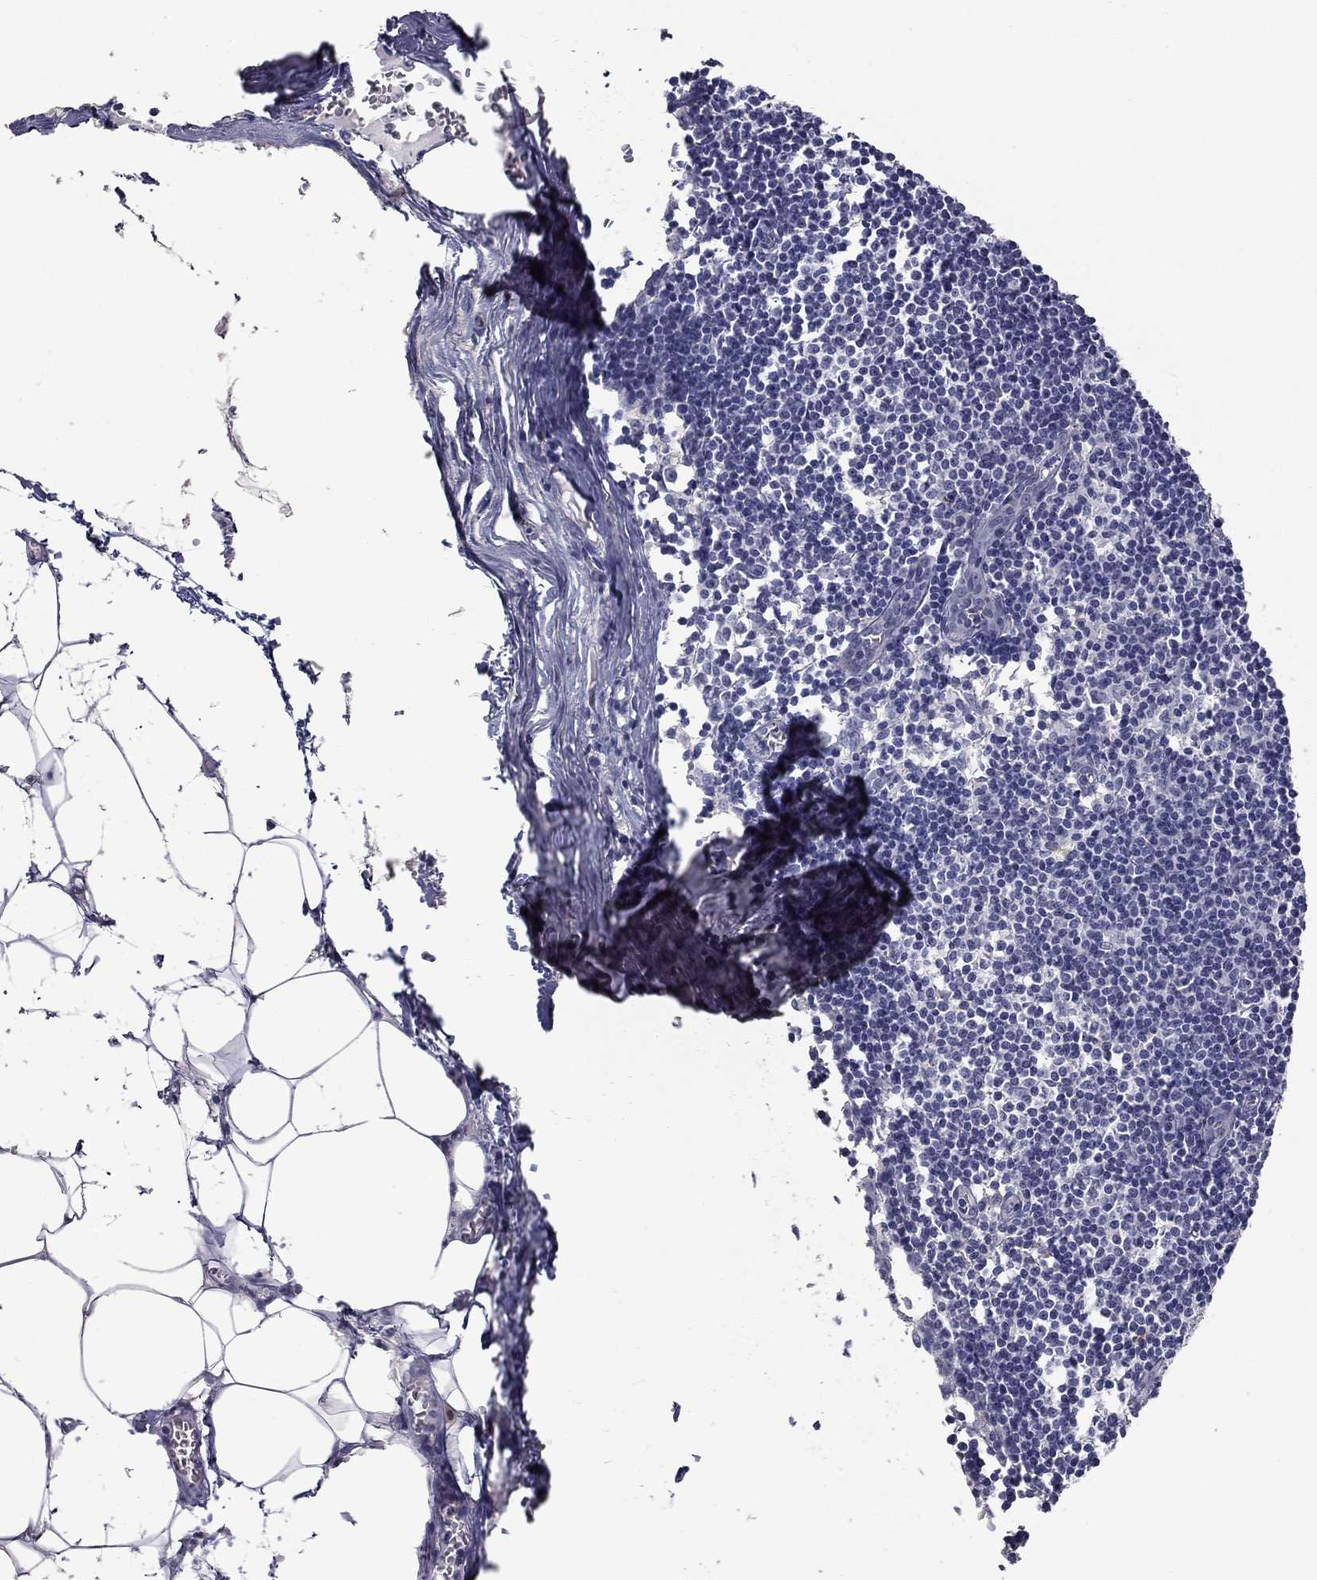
{"staining": {"intensity": "negative", "quantity": "none", "location": "none"}, "tissue": "lymph node", "cell_type": "Non-germinal center cells", "image_type": "normal", "snomed": [{"axis": "morphology", "description": "Normal tissue, NOS"}, {"axis": "topography", "description": "Lymph node"}], "caption": "DAB immunohistochemical staining of benign lymph node displays no significant staining in non-germinal center cells.", "gene": "BCL2L14", "patient": {"sex": "male", "age": 59}}